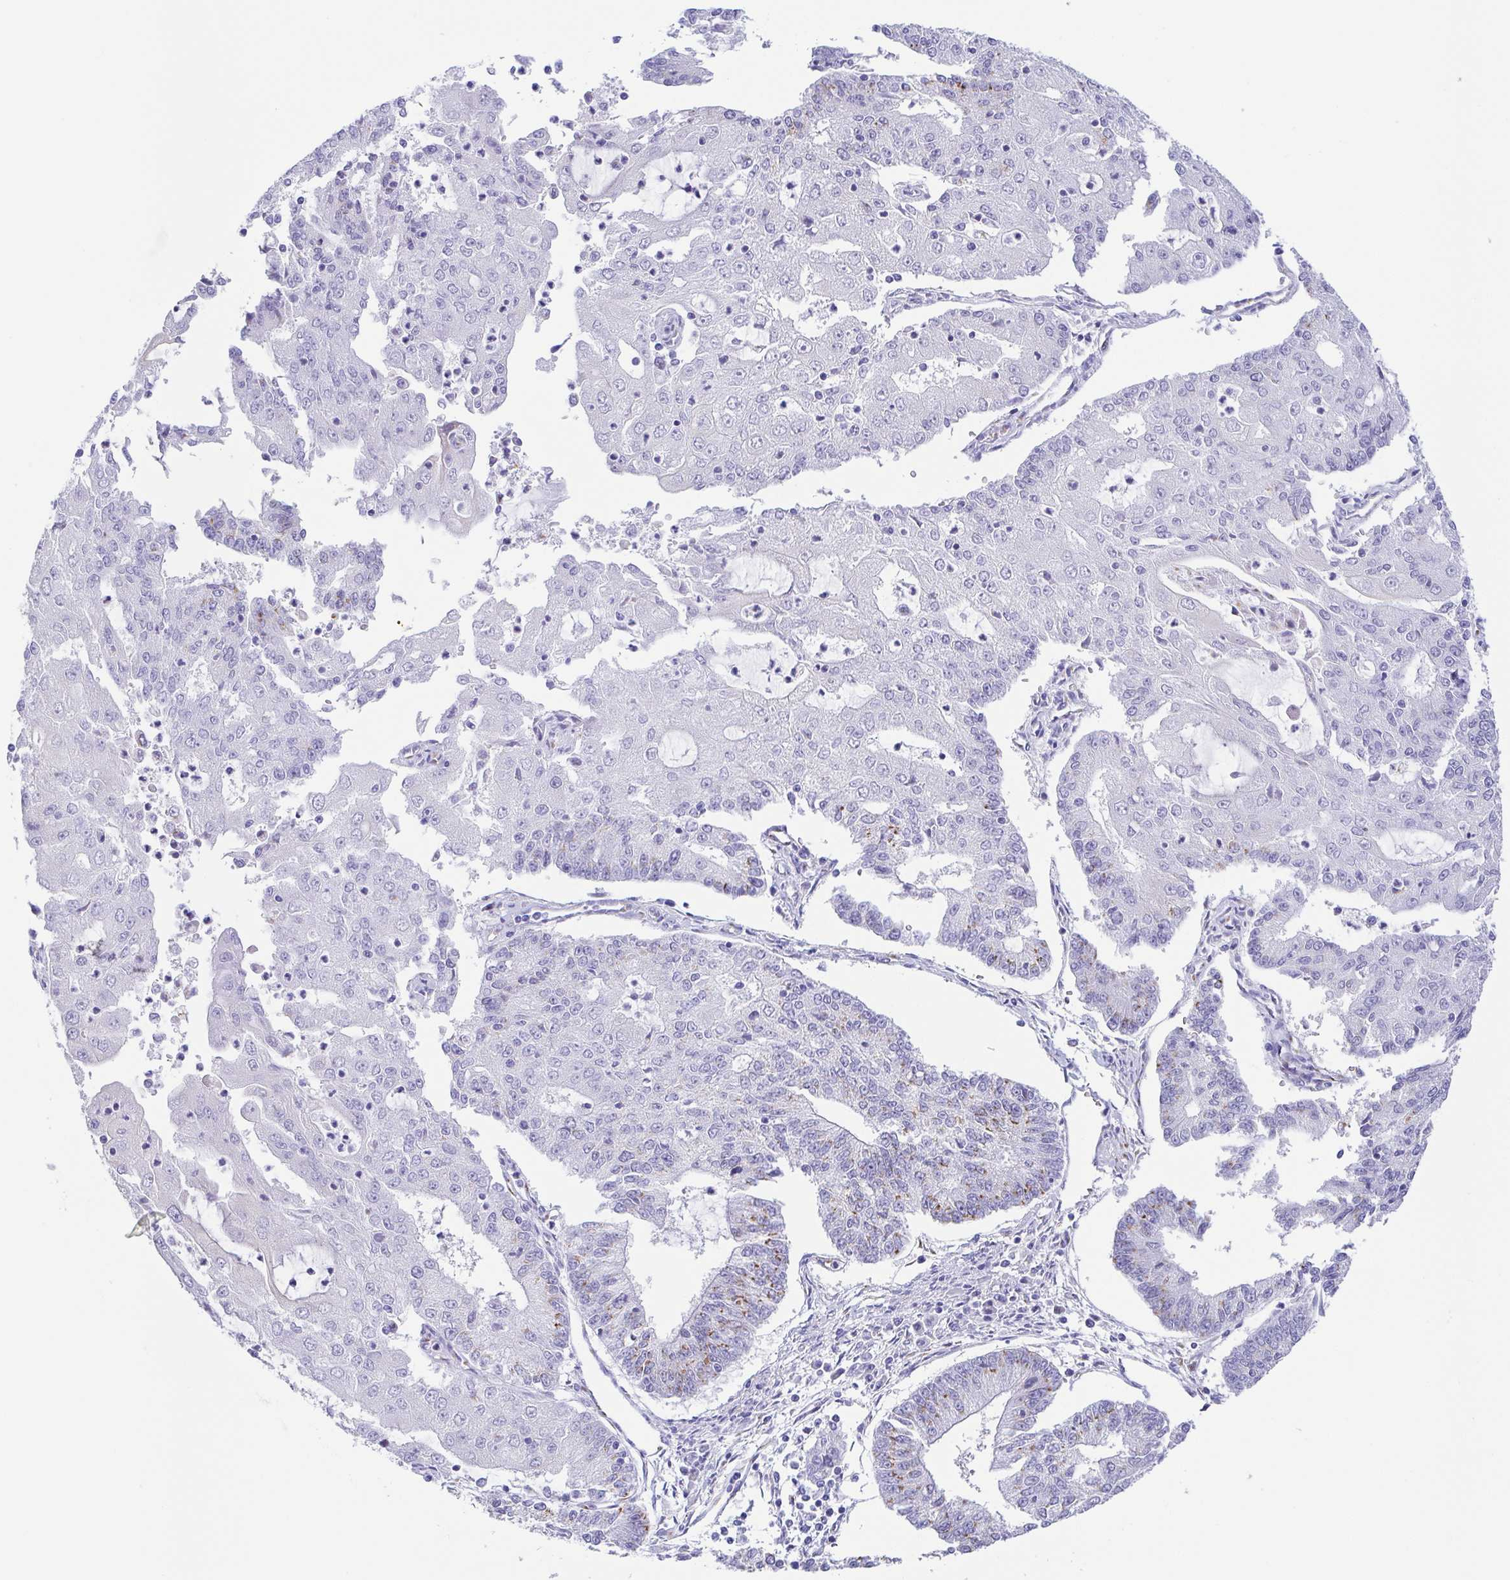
{"staining": {"intensity": "moderate", "quantity": "<25%", "location": "cytoplasmic/membranous"}, "tissue": "endometrial cancer", "cell_type": "Tumor cells", "image_type": "cancer", "snomed": [{"axis": "morphology", "description": "Adenocarcinoma, NOS"}, {"axis": "topography", "description": "Endometrium"}], "caption": "Brown immunohistochemical staining in endometrial cancer demonstrates moderate cytoplasmic/membranous positivity in about <25% of tumor cells.", "gene": "SULT1B1", "patient": {"sex": "female", "age": 56}}